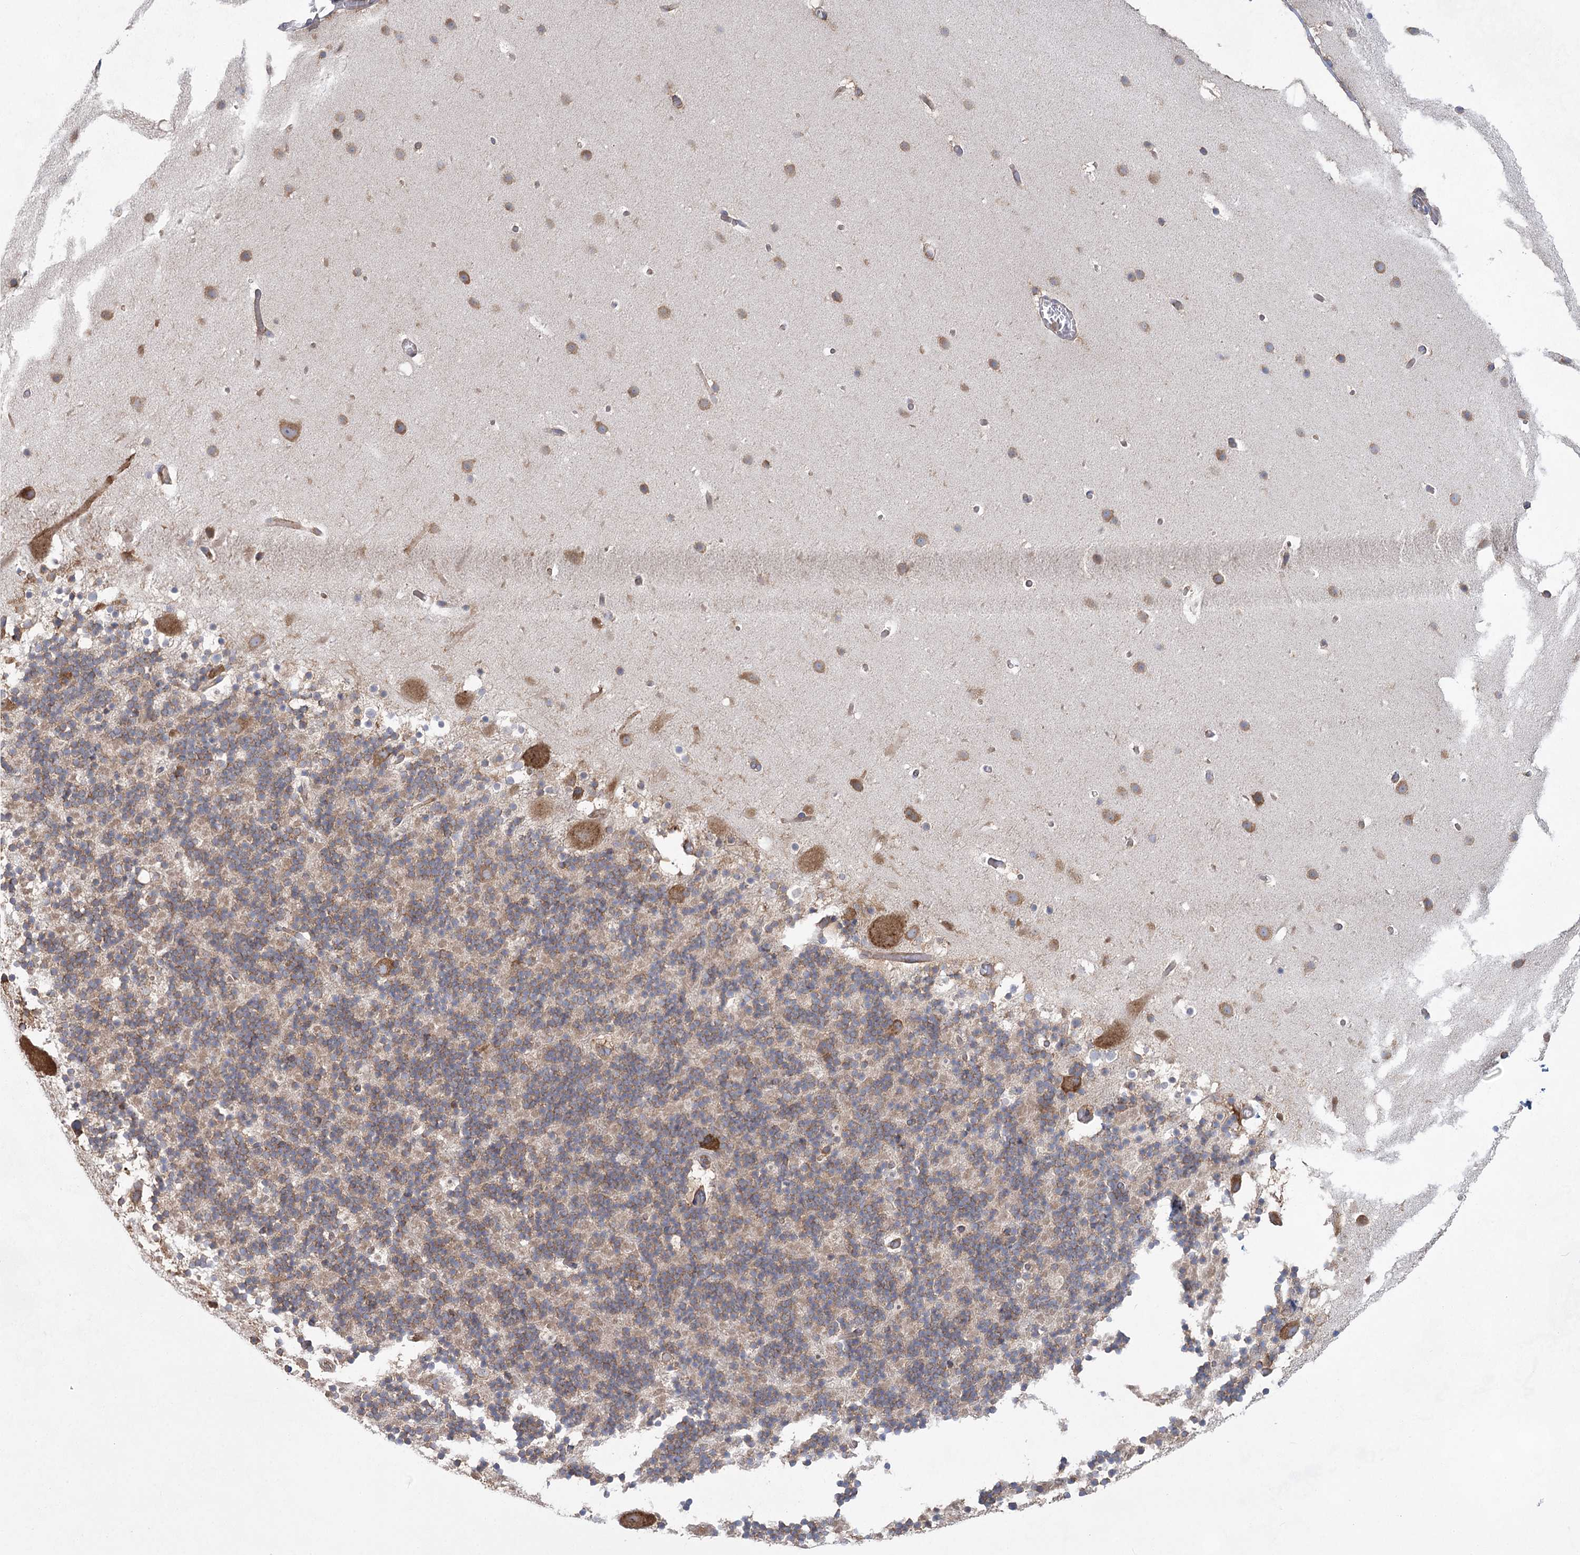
{"staining": {"intensity": "moderate", "quantity": ">75%", "location": "cytoplasmic/membranous"}, "tissue": "cerebellum", "cell_type": "Cells in granular layer", "image_type": "normal", "snomed": [{"axis": "morphology", "description": "Normal tissue, NOS"}, {"axis": "topography", "description": "Cerebellum"}], "caption": "Immunohistochemistry image of benign cerebellum: cerebellum stained using immunohistochemistry shows medium levels of moderate protein expression localized specifically in the cytoplasmic/membranous of cells in granular layer, appearing as a cytoplasmic/membranous brown color.", "gene": "EIF3A", "patient": {"sex": "male", "age": 57}}